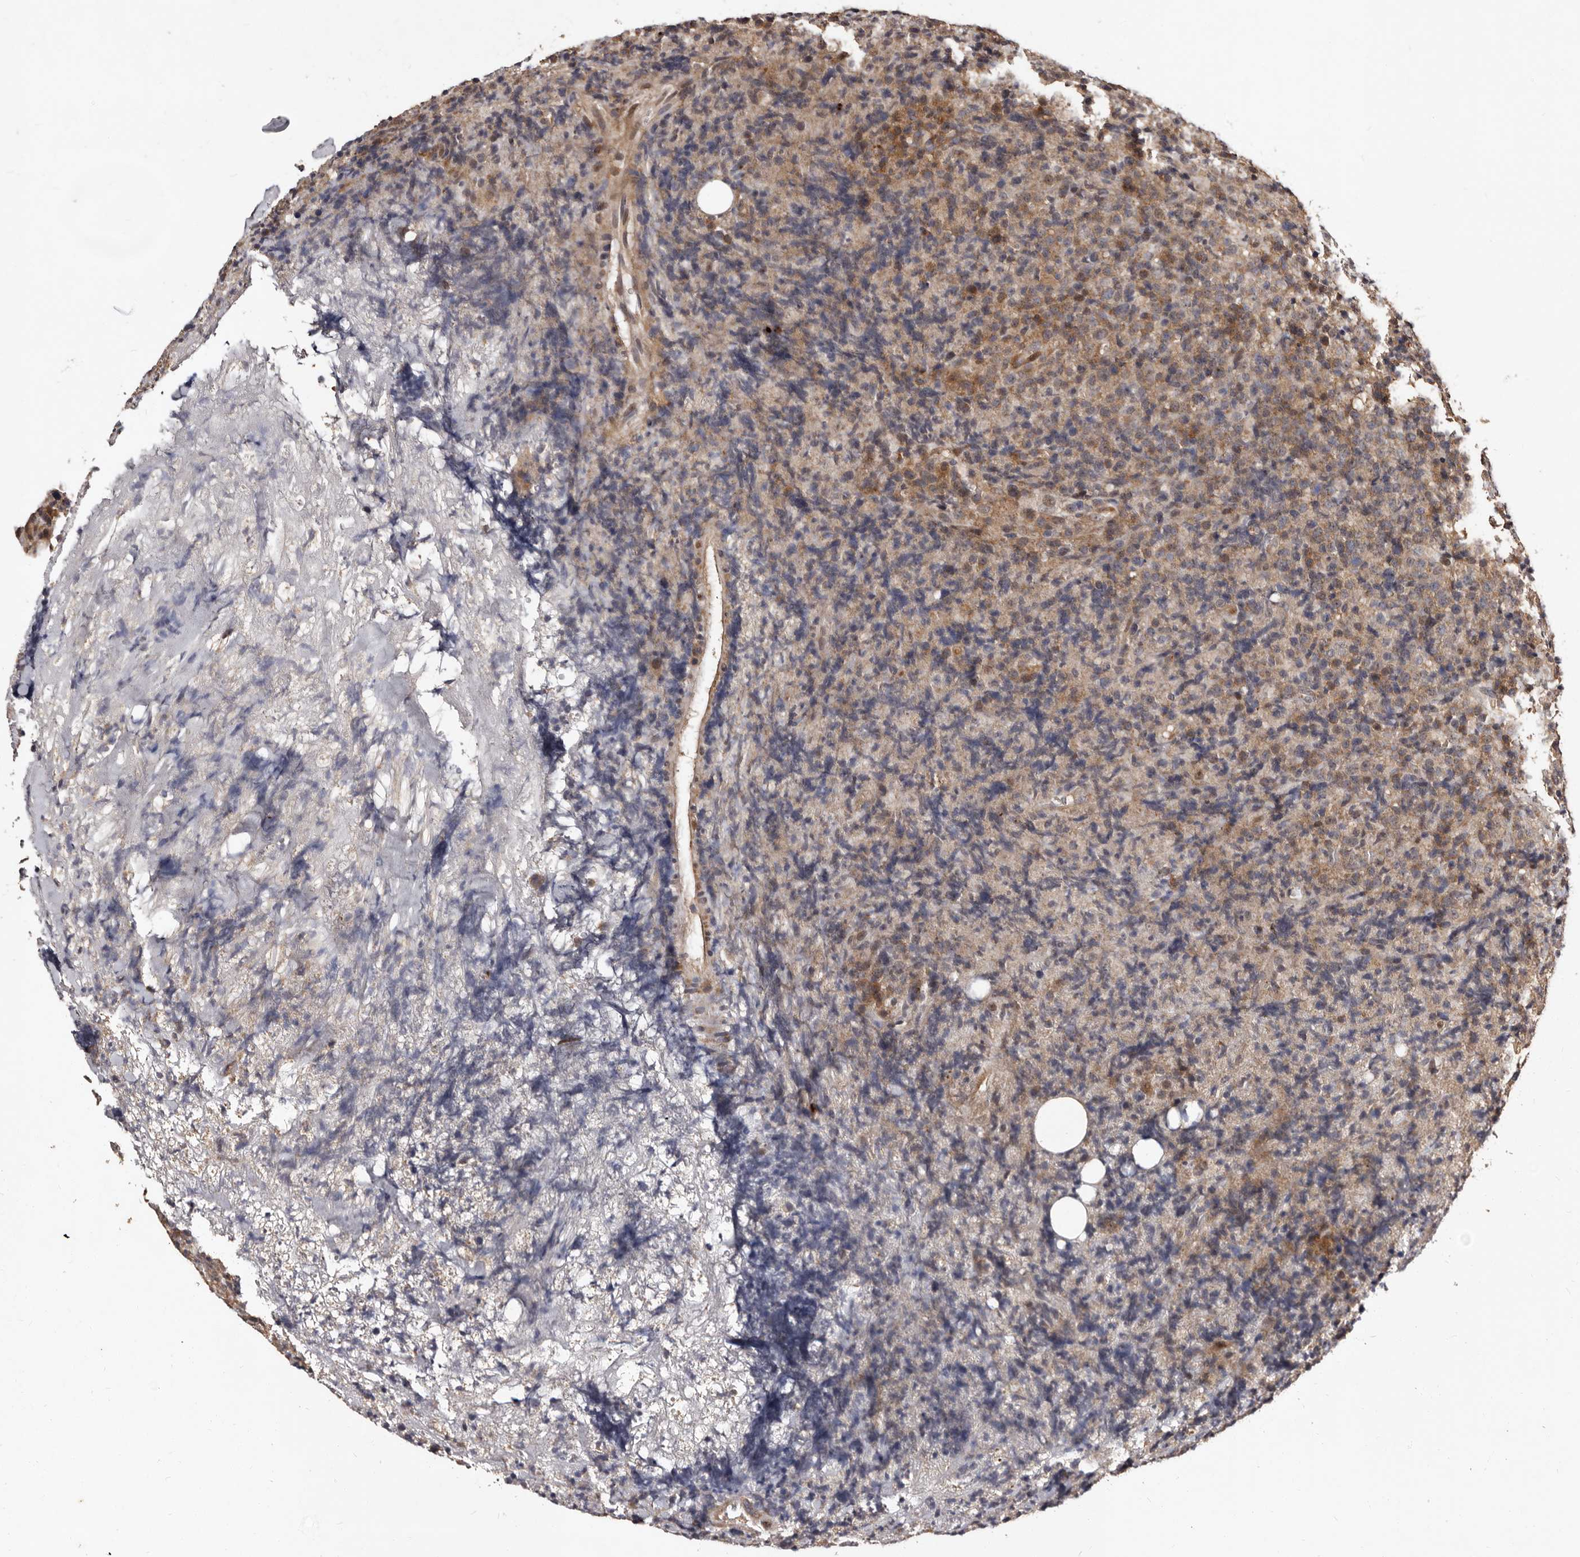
{"staining": {"intensity": "weak", "quantity": ">75%", "location": "cytoplasmic/membranous"}, "tissue": "lymphoma", "cell_type": "Tumor cells", "image_type": "cancer", "snomed": [{"axis": "morphology", "description": "Malignant lymphoma, non-Hodgkin's type, High grade"}, {"axis": "topography", "description": "Lymph node"}], "caption": "Lymphoma tissue displays weak cytoplasmic/membranous positivity in about >75% of tumor cells, visualized by immunohistochemistry.", "gene": "MKRN3", "patient": {"sex": "male", "age": 13}}